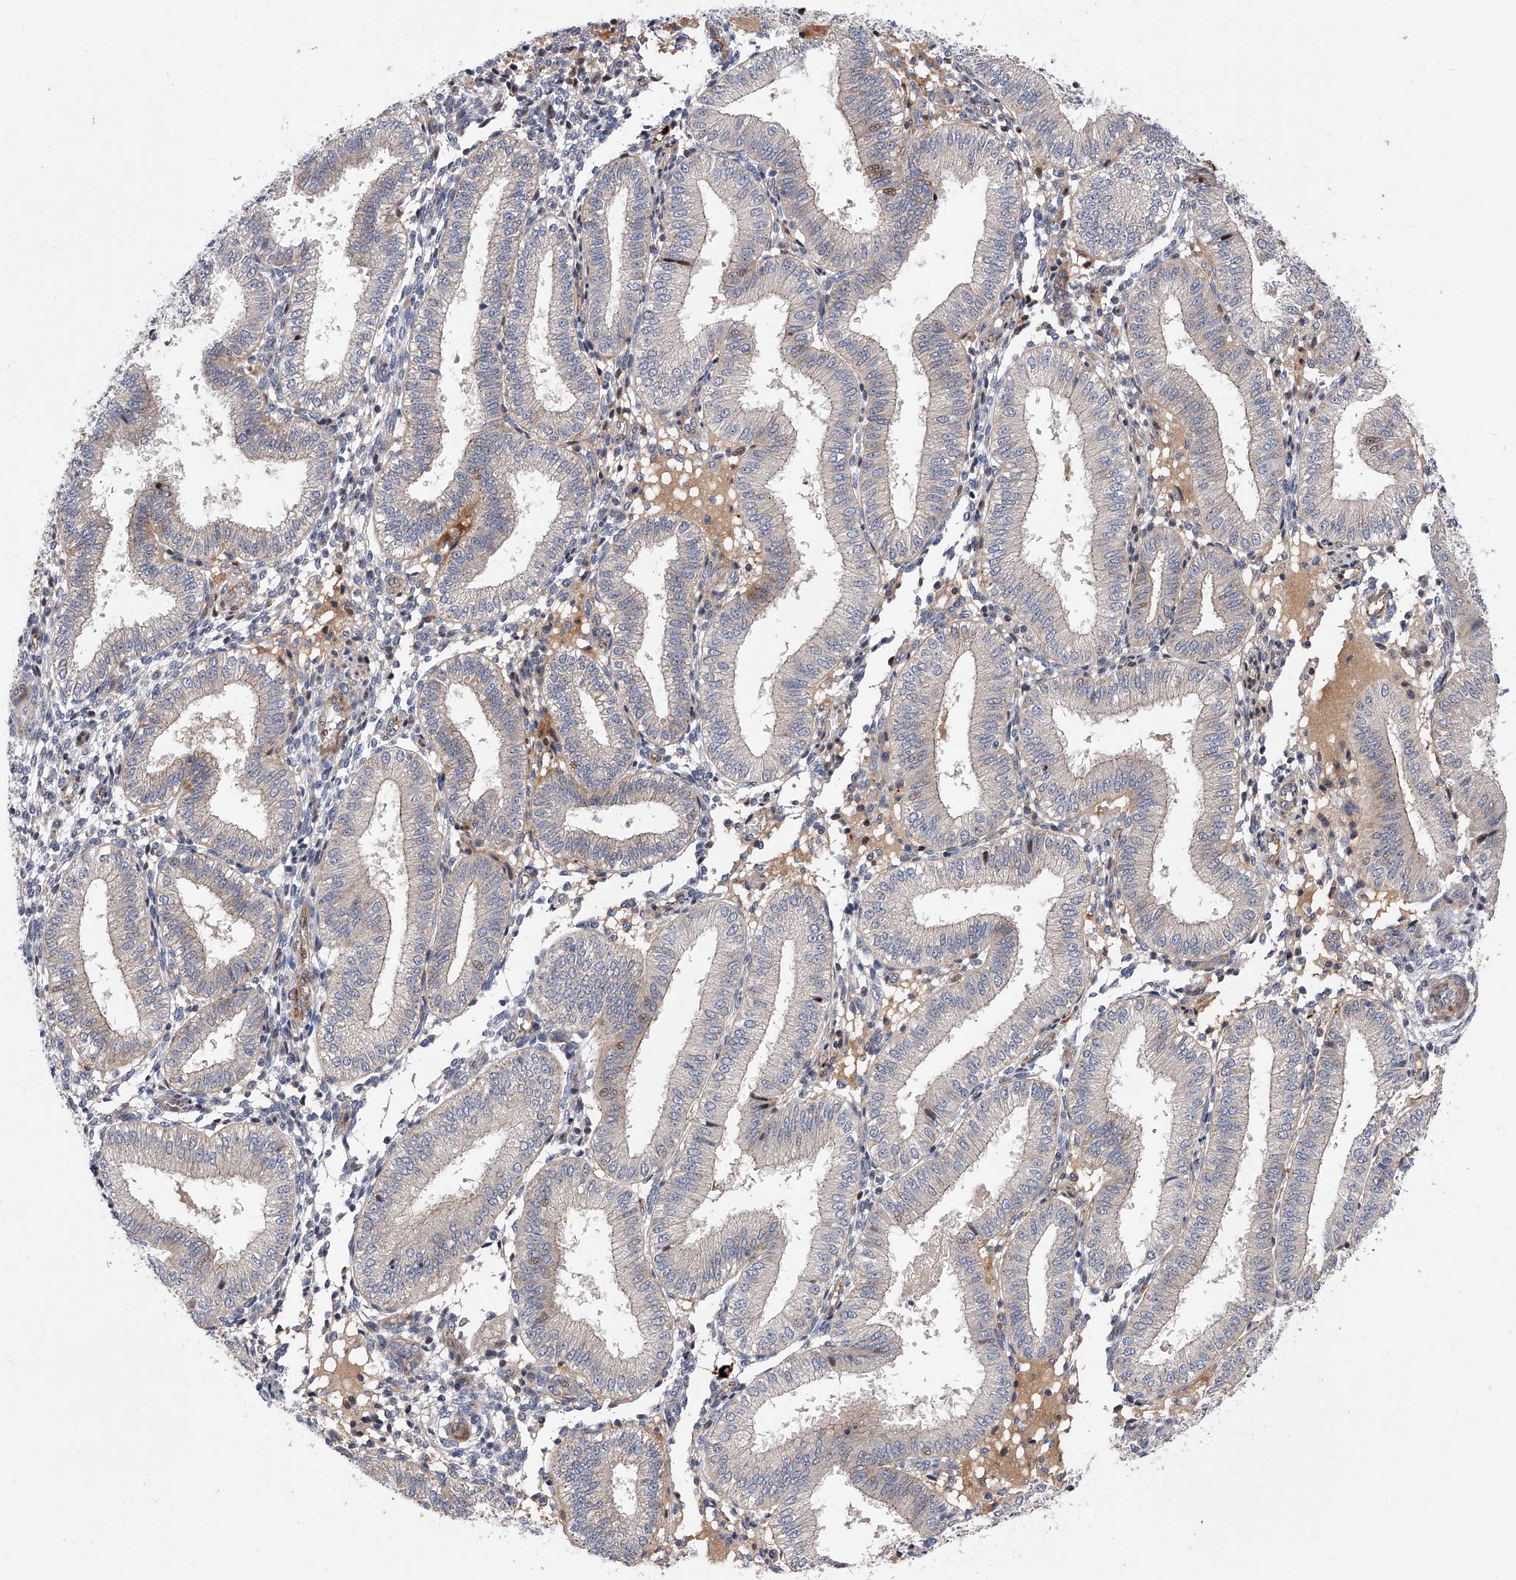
{"staining": {"intensity": "negative", "quantity": "none", "location": "none"}, "tissue": "endometrium", "cell_type": "Cells in endometrial stroma", "image_type": "normal", "snomed": [{"axis": "morphology", "description": "Normal tissue, NOS"}, {"axis": "topography", "description": "Endometrium"}], "caption": "The image exhibits no significant expression in cells in endometrial stroma of endometrium.", "gene": "PDSS2", "patient": {"sex": "female", "age": 39}}